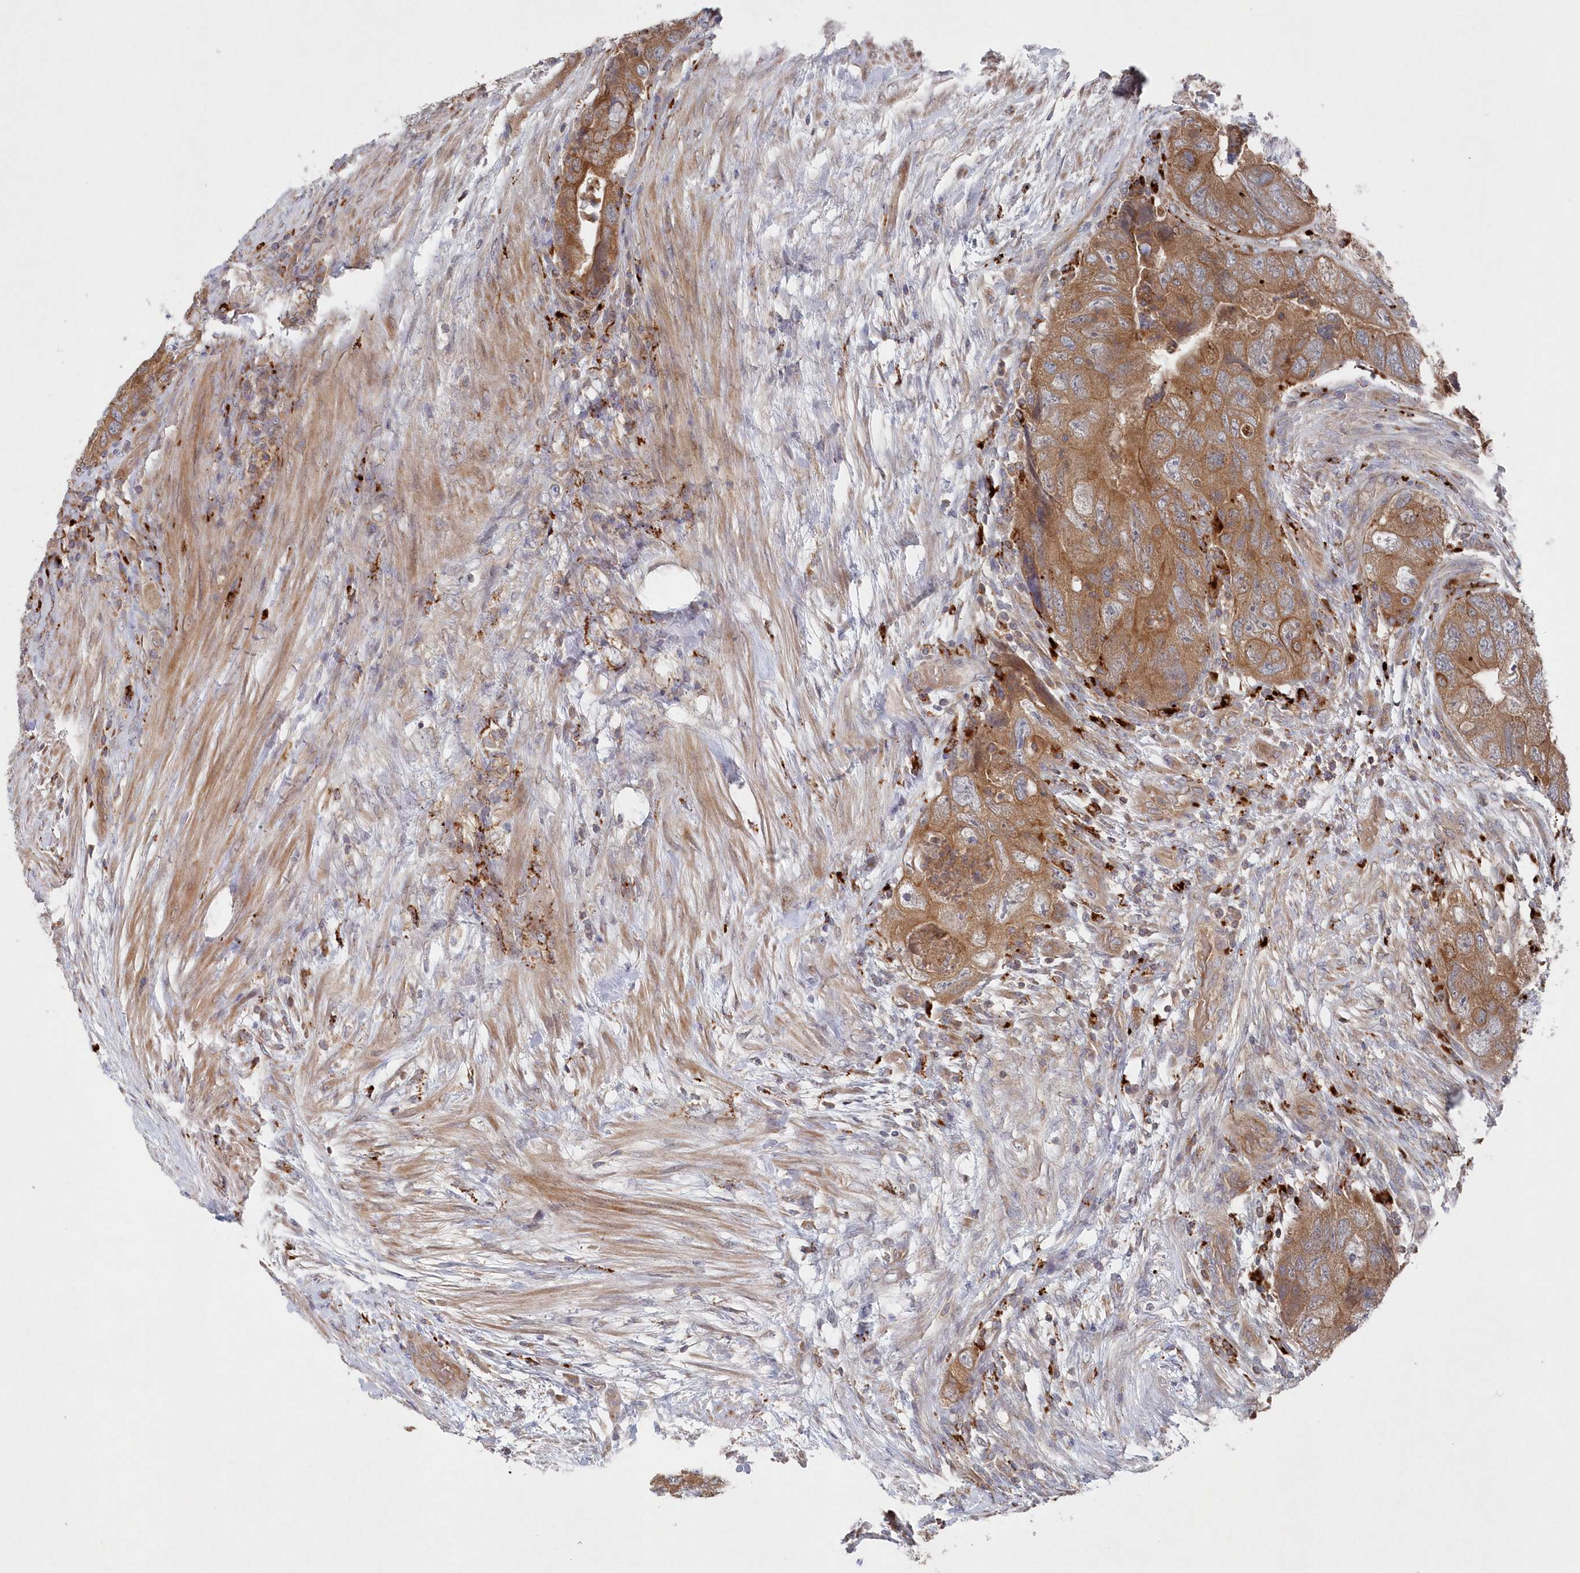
{"staining": {"intensity": "moderate", "quantity": ">75%", "location": "cytoplasmic/membranous"}, "tissue": "colorectal cancer", "cell_type": "Tumor cells", "image_type": "cancer", "snomed": [{"axis": "morphology", "description": "Adenocarcinoma, NOS"}, {"axis": "topography", "description": "Rectum"}], "caption": "IHC (DAB (3,3'-diaminobenzidine)) staining of colorectal cancer exhibits moderate cytoplasmic/membranous protein staining in about >75% of tumor cells.", "gene": "ASNSD1", "patient": {"sex": "male", "age": 63}}